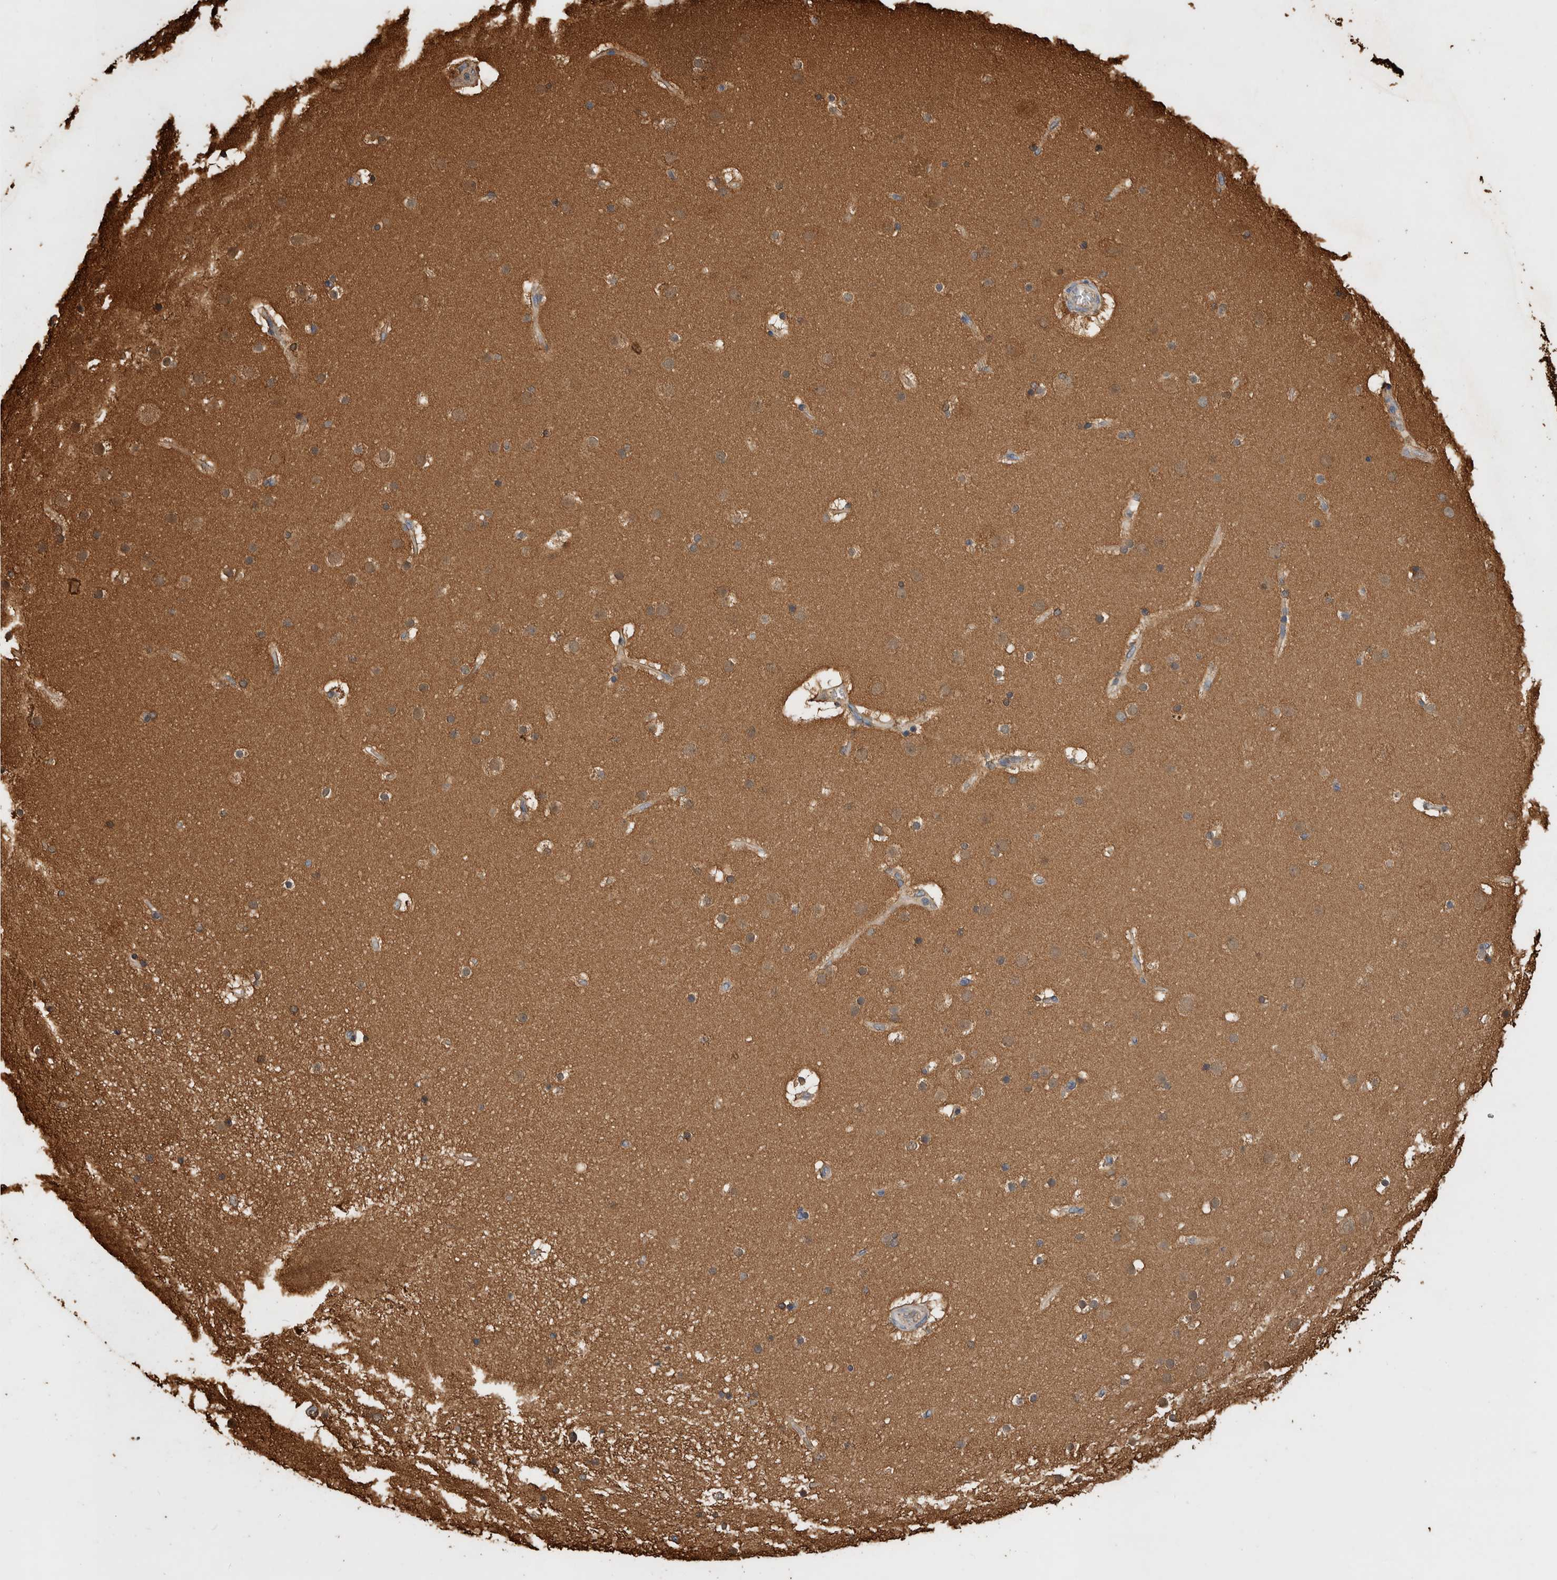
{"staining": {"intensity": "negative", "quantity": "none", "location": "none"}, "tissue": "cerebral cortex", "cell_type": "Endothelial cells", "image_type": "normal", "snomed": [{"axis": "morphology", "description": "Normal tissue, NOS"}, {"axis": "topography", "description": "Cerebral cortex"}], "caption": "High magnification brightfield microscopy of normal cerebral cortex stained with DAB (3,3'-diaminobenzidine) (brown) and counterstained with hematoxylin (blue): endothelial cells show no significant expression. The staining is performed using DAB (3,3'-diaminobenzidine) brown chromogen with nuclei counter-stained in using hematoxylin.", "gene": "ZNF397", "patient": {"sex": "male", "age": 57}}